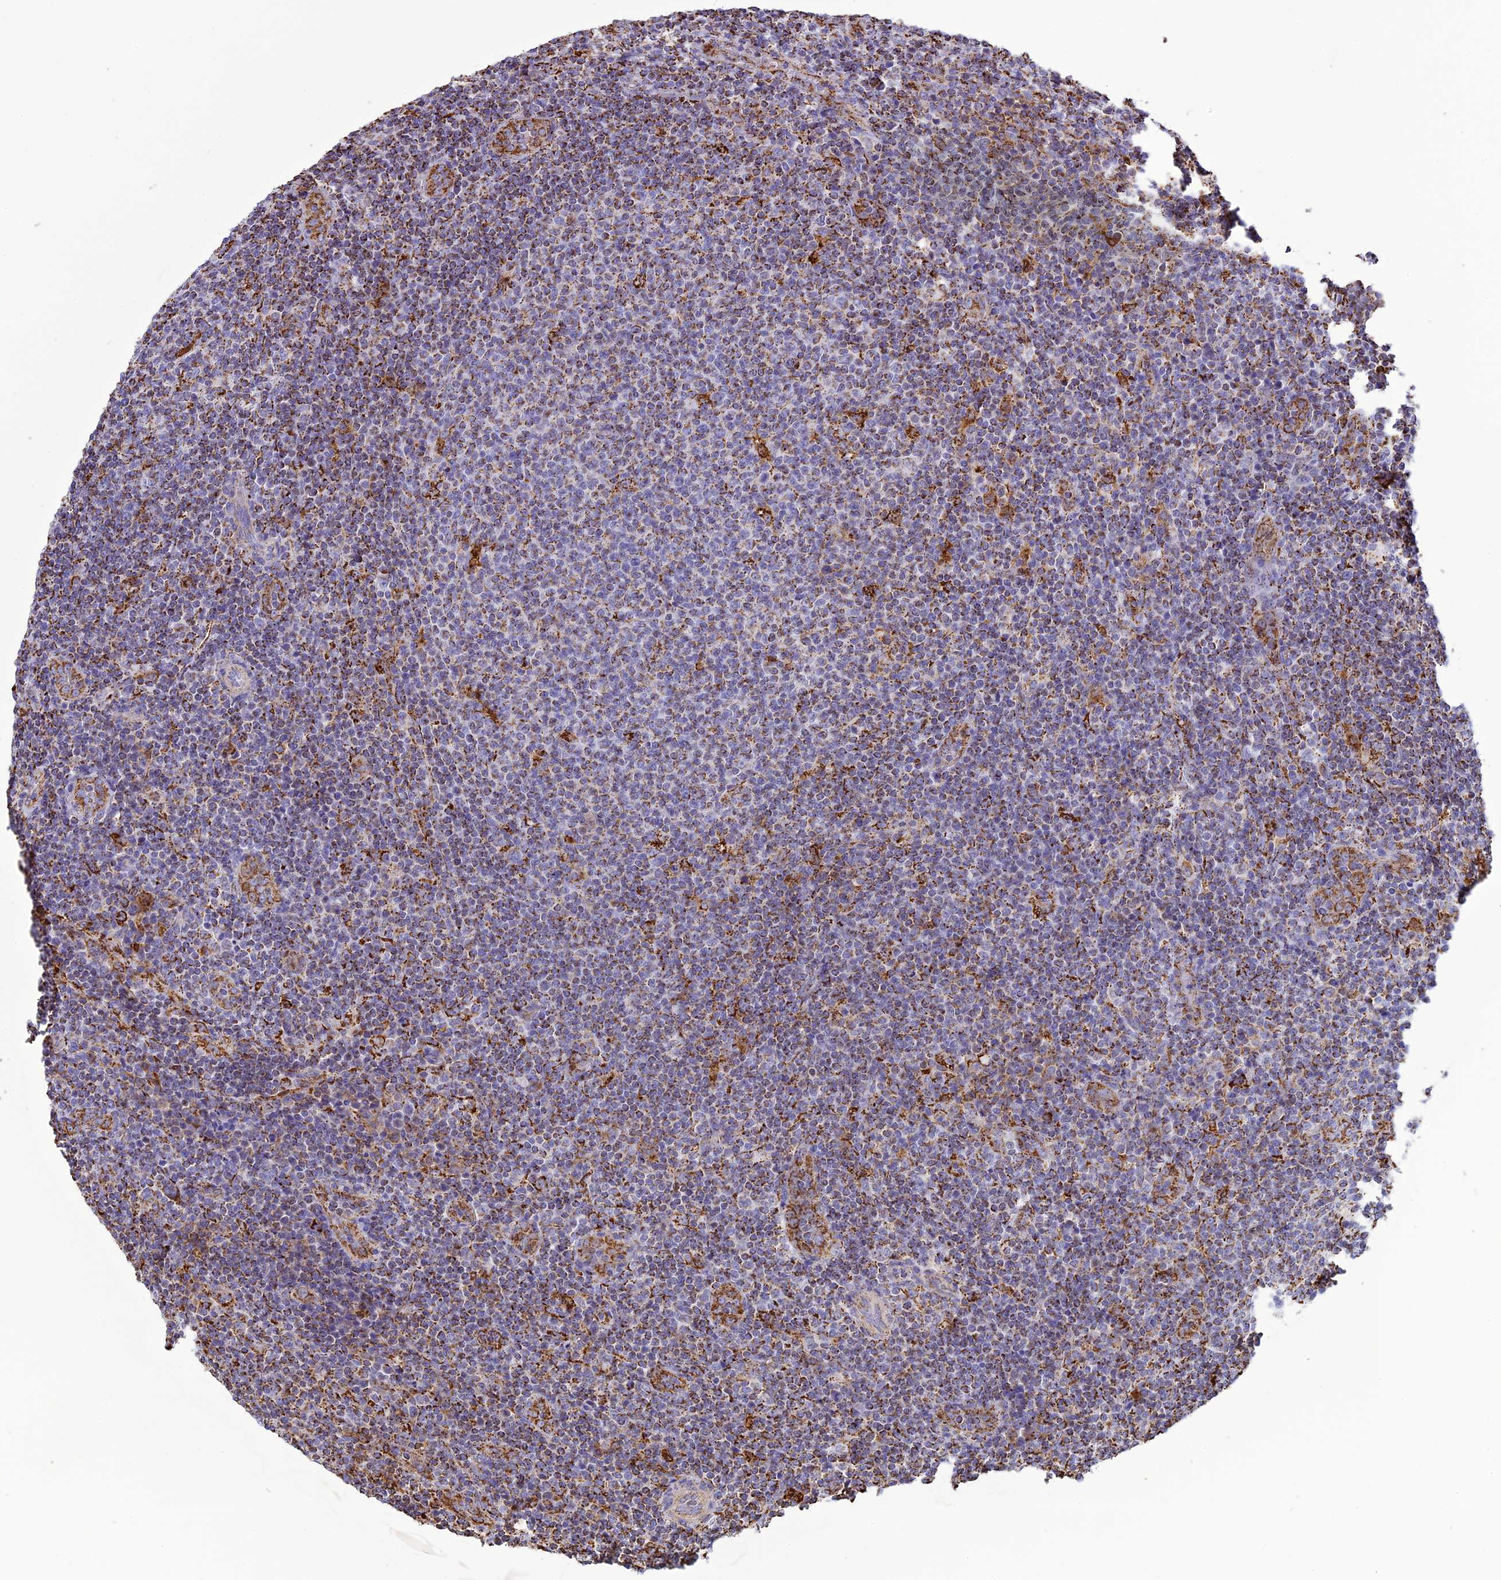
{"staining": {"intensity": "moderate", "quantity": "25%-75%", "location": "cytoplasmic/membranous"}, "tissue": "lymphoma", "cell_type": "Tumor cells", "image_type": "cancer", "snomed": [{"axis": "morphology", "description": "Malignant lymphoma, non-Hodgkin's type, Low grade"}, {"axis": "topography", "description": "Lymph node"}], "caption": "This image demonstrates lymphoma stained with immunohistochemistry (IHC) to label a protein in brown. The cytoplasmic/membranous of tumor cells show moderate positivity for the protein. Nuclei are counter-stained blue.", "gene": "KCNG1", "patient": {"sex": "male", "age": 66}}